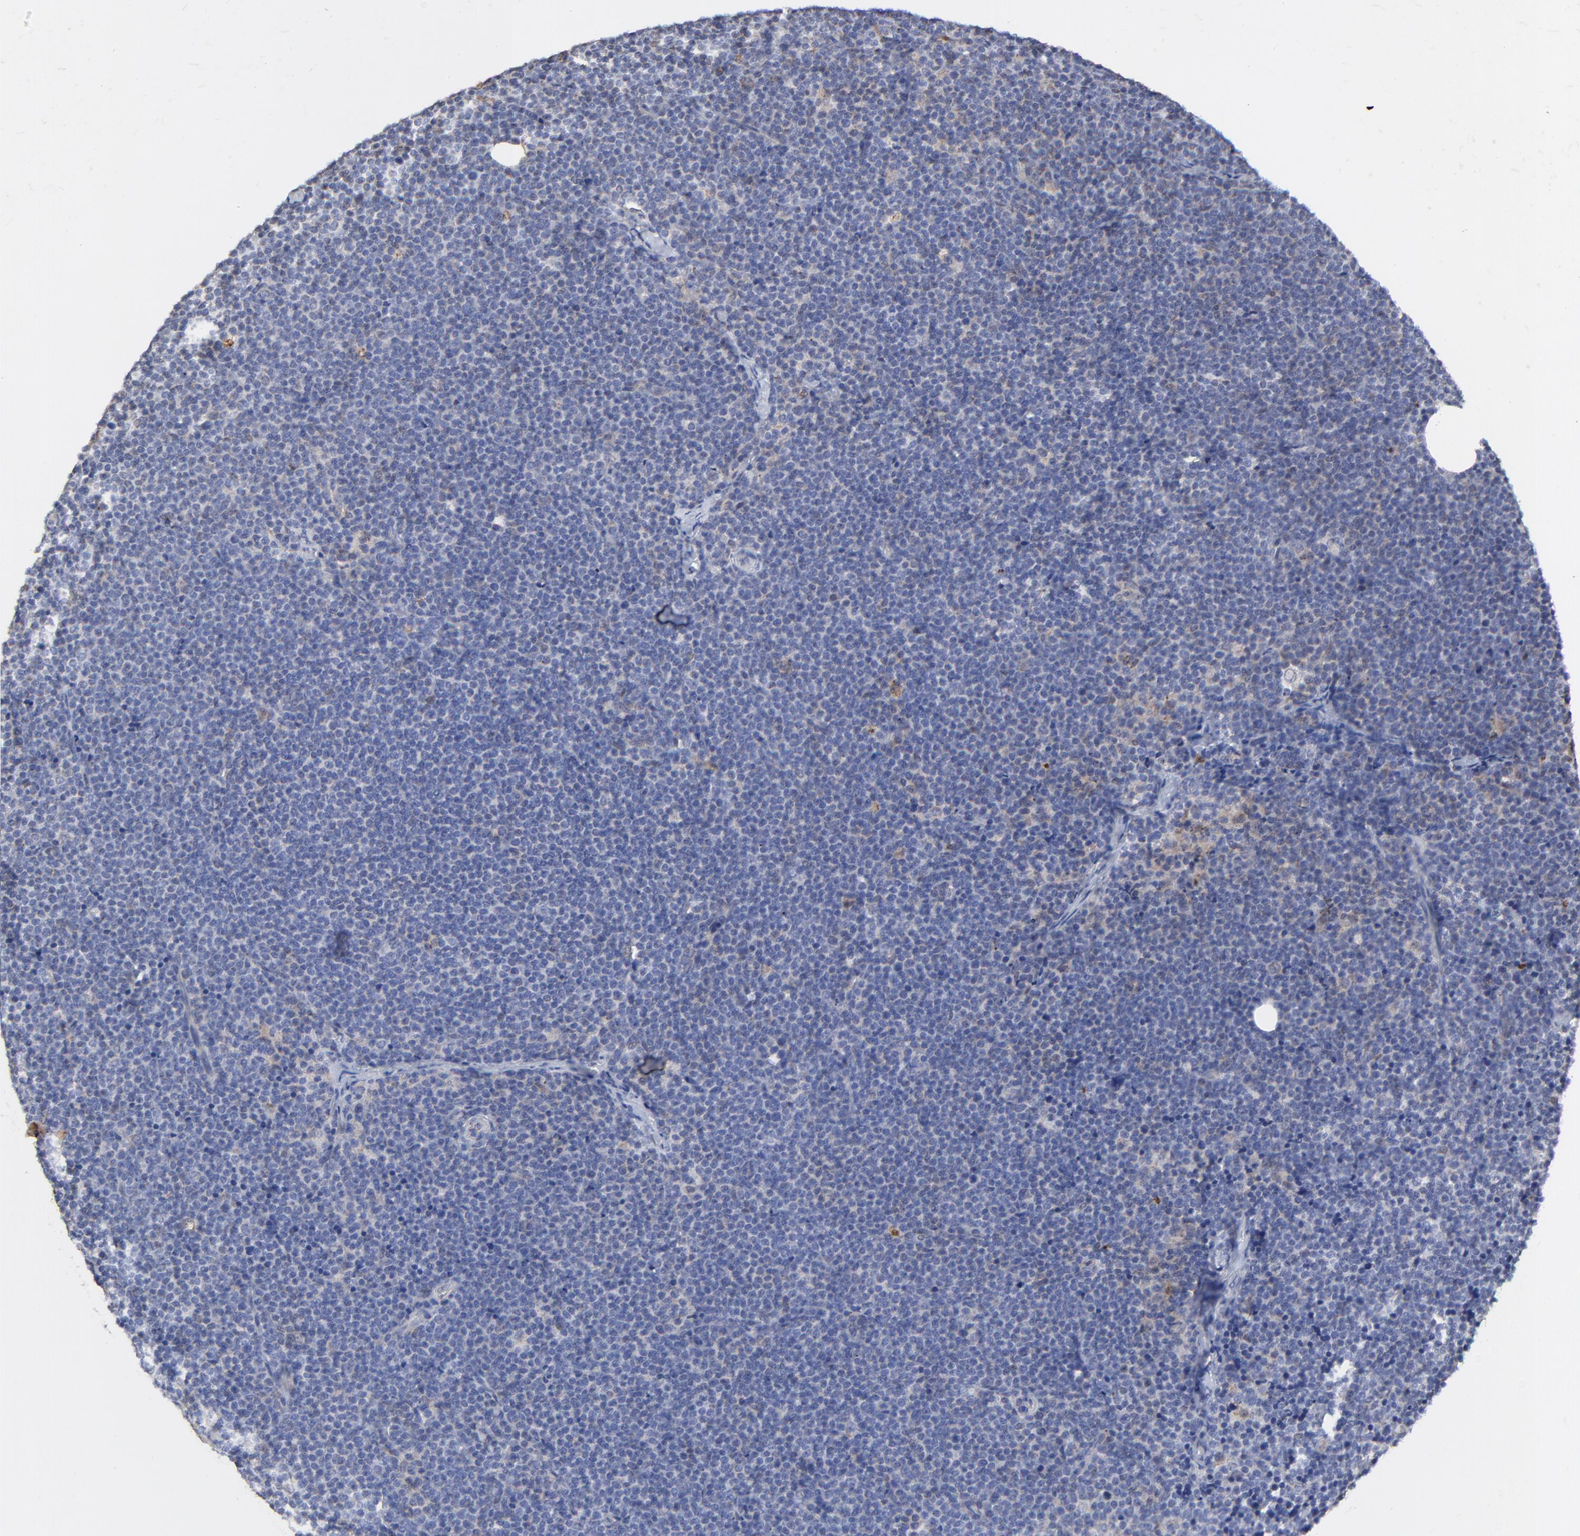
{"staining": {"intensity": "weak", "quantity": "<25%", "location": "cytoplasmic/membranous"}, "tissue": "lymphoma", "cell_type": "Tumor cells", "image_type": "cancer", "snomed": [{"axis": "morphology", "description": "Malignant lymphoma, non-Hodgkin's type, High grade"}, {"axis": "topography", "description": "Lymph node"}], "caption": "This is an IHC histopathology image of human high-grade malignant lymphoma, non-Hodgkin's type. There is no expression in tumor cells.", "gene": "LGALS3", "patient": {"sex": "female", "age": 58}}